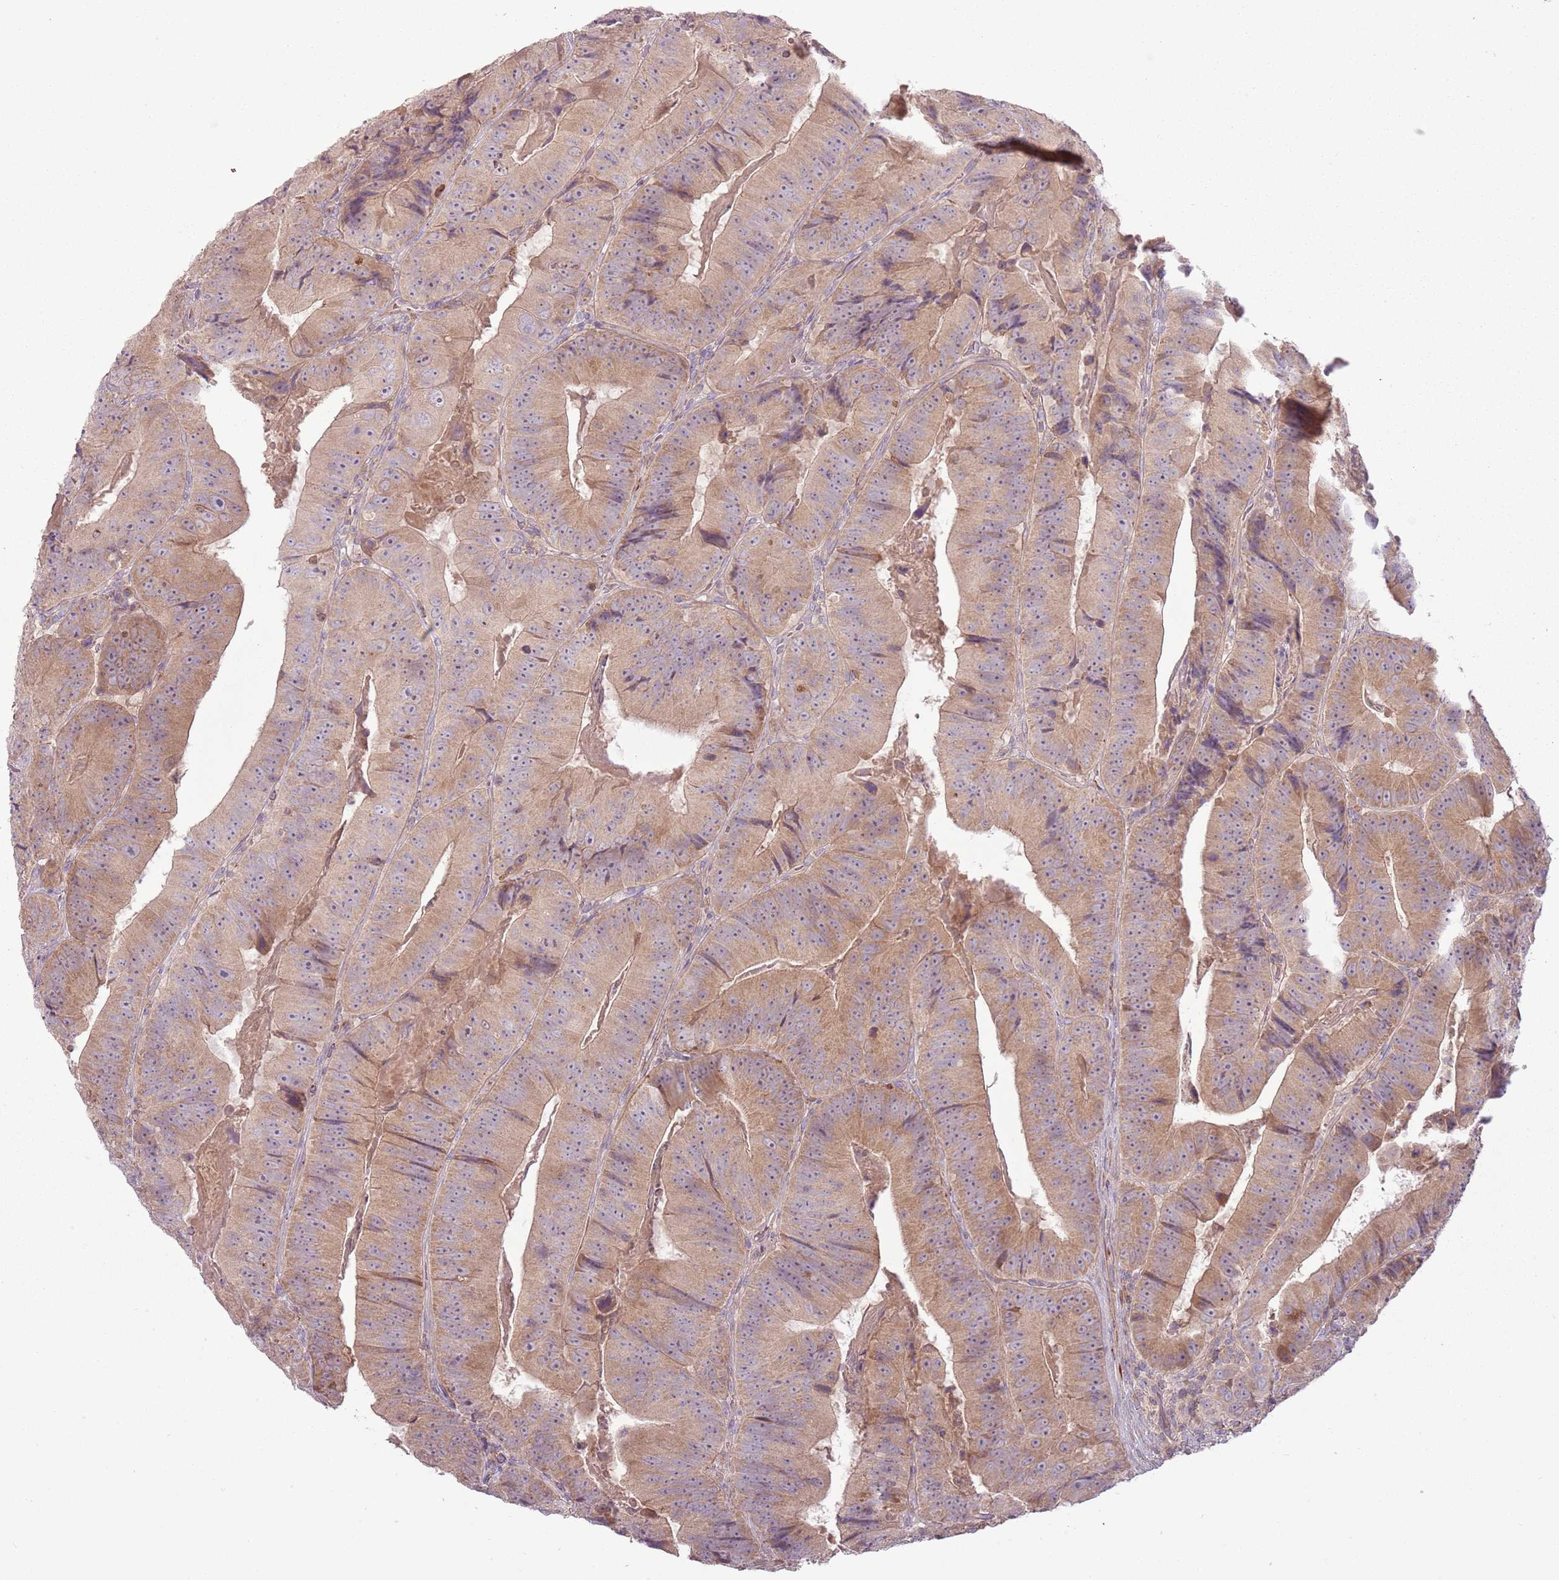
{"staining": {"intensity": "moderate", "quantity": ">75%", "location": "cytoplasmic/membranous"}, "tissue": "colorectal cancer", "cell_type": "Tumor cells", "image_type": "cancer", "snomed": [{"axis": "morphology", "description": "Adenocarcinoma, NOS"}, {"axis": "topography", "description": "Colon"}], "caption": "A medium amount of moderate cytoplasmic/membranous positivity is appreciated in approximately >75% of tumor cells in adenocarcinoma (colorectal) tissue.", "gene": "DTD2", "patient": {"sex": "female", "age": 86}}